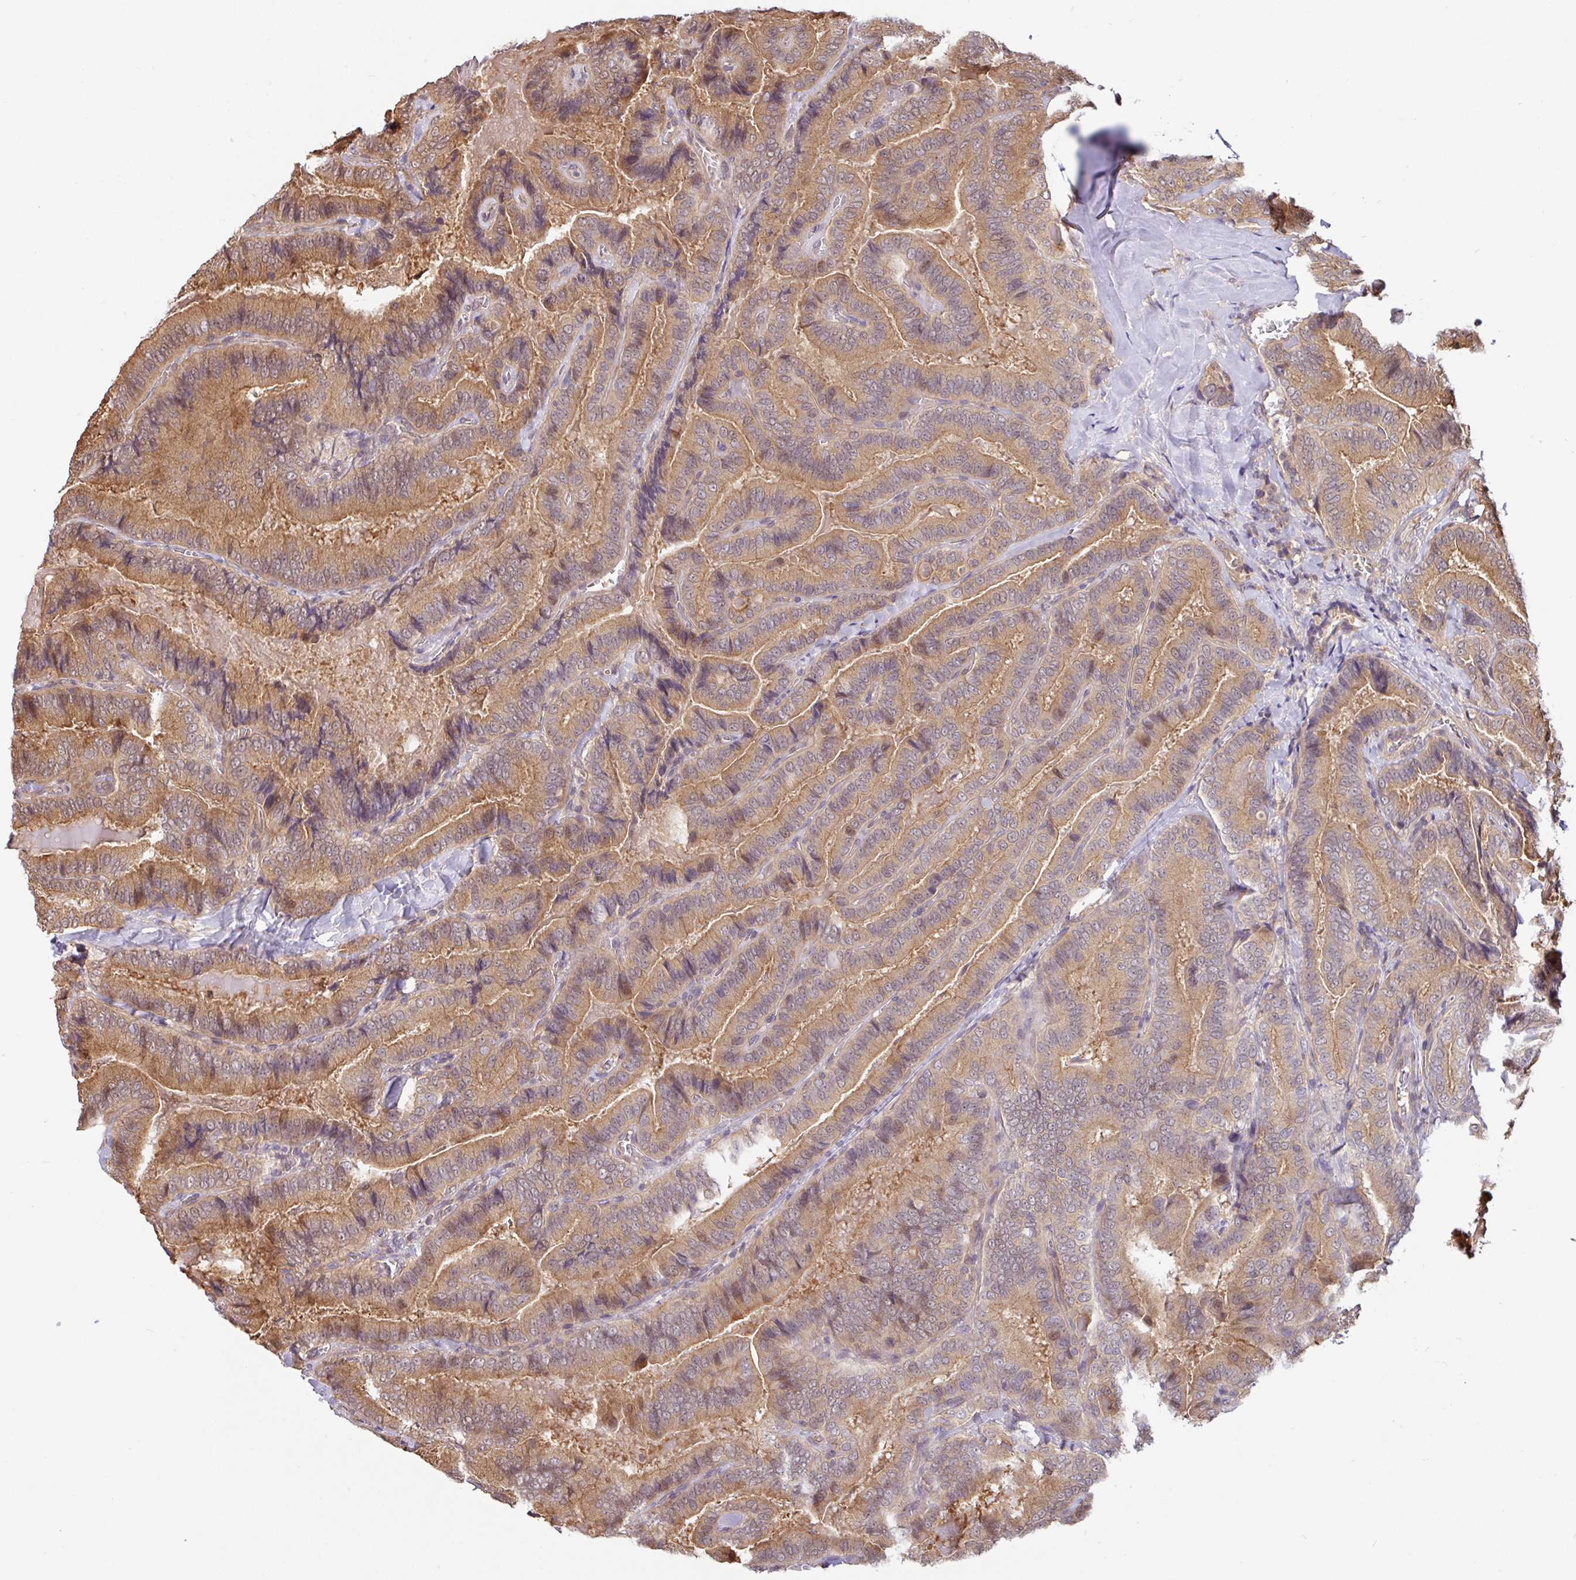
{"staining": {"intensity": "moderate", "quantity": ">75%", "location": "cytoplasmic/membranous"}, "tissue": "thyroid cancer", "cell_type": "Tumor cells", "image_type": "cancer", "snomed": [{"axis": "morphology", "description": "Papillary adenocarcinoma, NOS"}, {"axis": "topography", "description": "Thyroid gland"}], "caption": "Brown immunohistochemical staining in human thyroid papillary adenocarcinoma demonstrates moderate cytoplasmic/membranous expression in approximately >75% of tumor cells. The protein of interest is stained brown, and the nuclei are stained in blue (DAB IHC with brightfield microscopy, high magnification).", "gene": "SHB", "patient": {"sex": "male", "age": 61}}